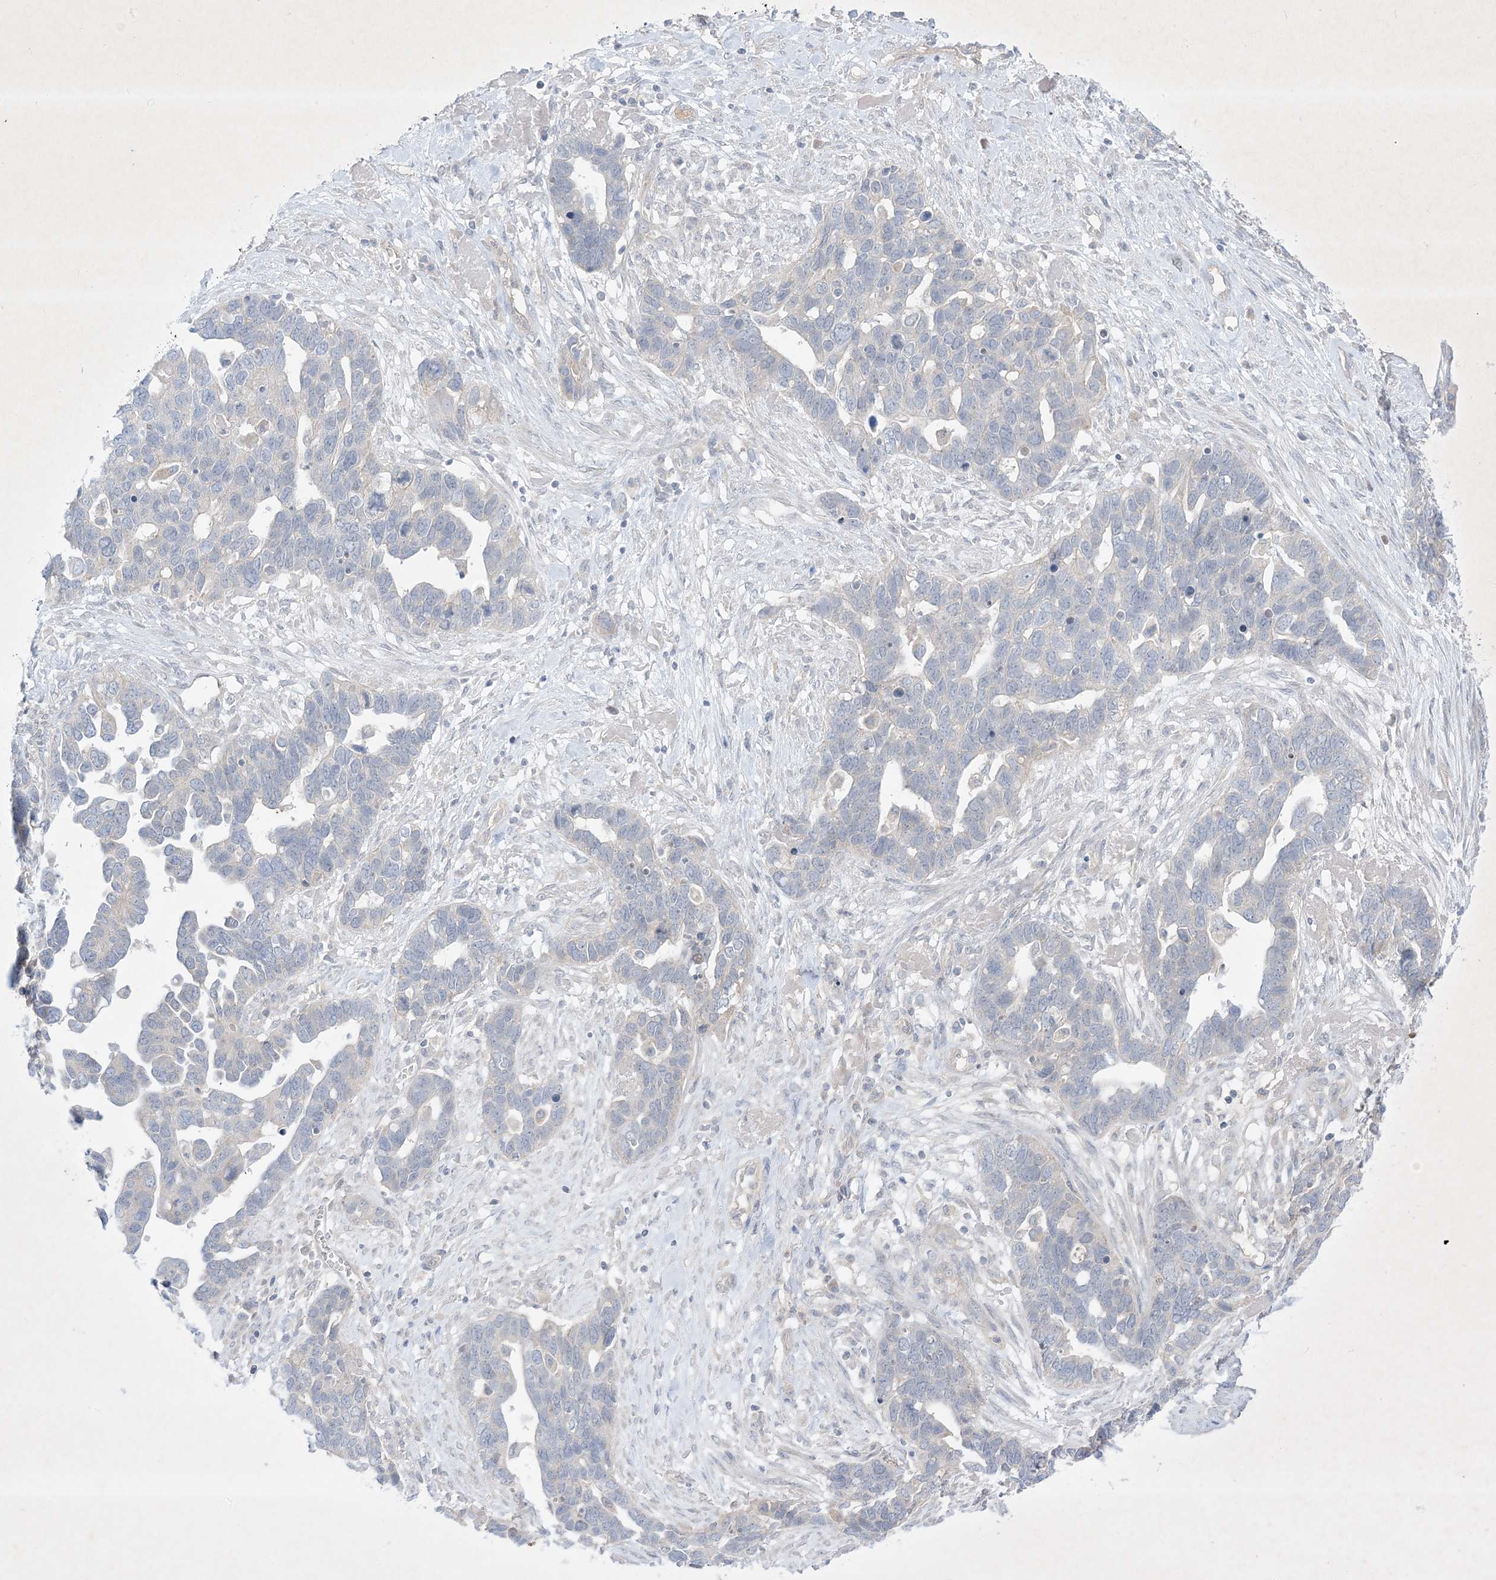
{"staining": {"intensity": "negative", "quantity": "none", "location": "none"}, "tissue": "ovarian cancer", "cell_type": "Tumor cells", "image_type": "cancer", "snomed": [{"axis": "morphology", "description": "Cystadenocarcinoma, serous, NOS"}, {"axis": "topography", "description": "Ovary"}], "caption": "IHC micrograph of human serous cystadenocarcinoma (ovarian) stained for a protein (brown), which reveals no expression in tumor cells.", "gene": "PLEKHA3", "patient": {"sex": "female", "age": 54}}